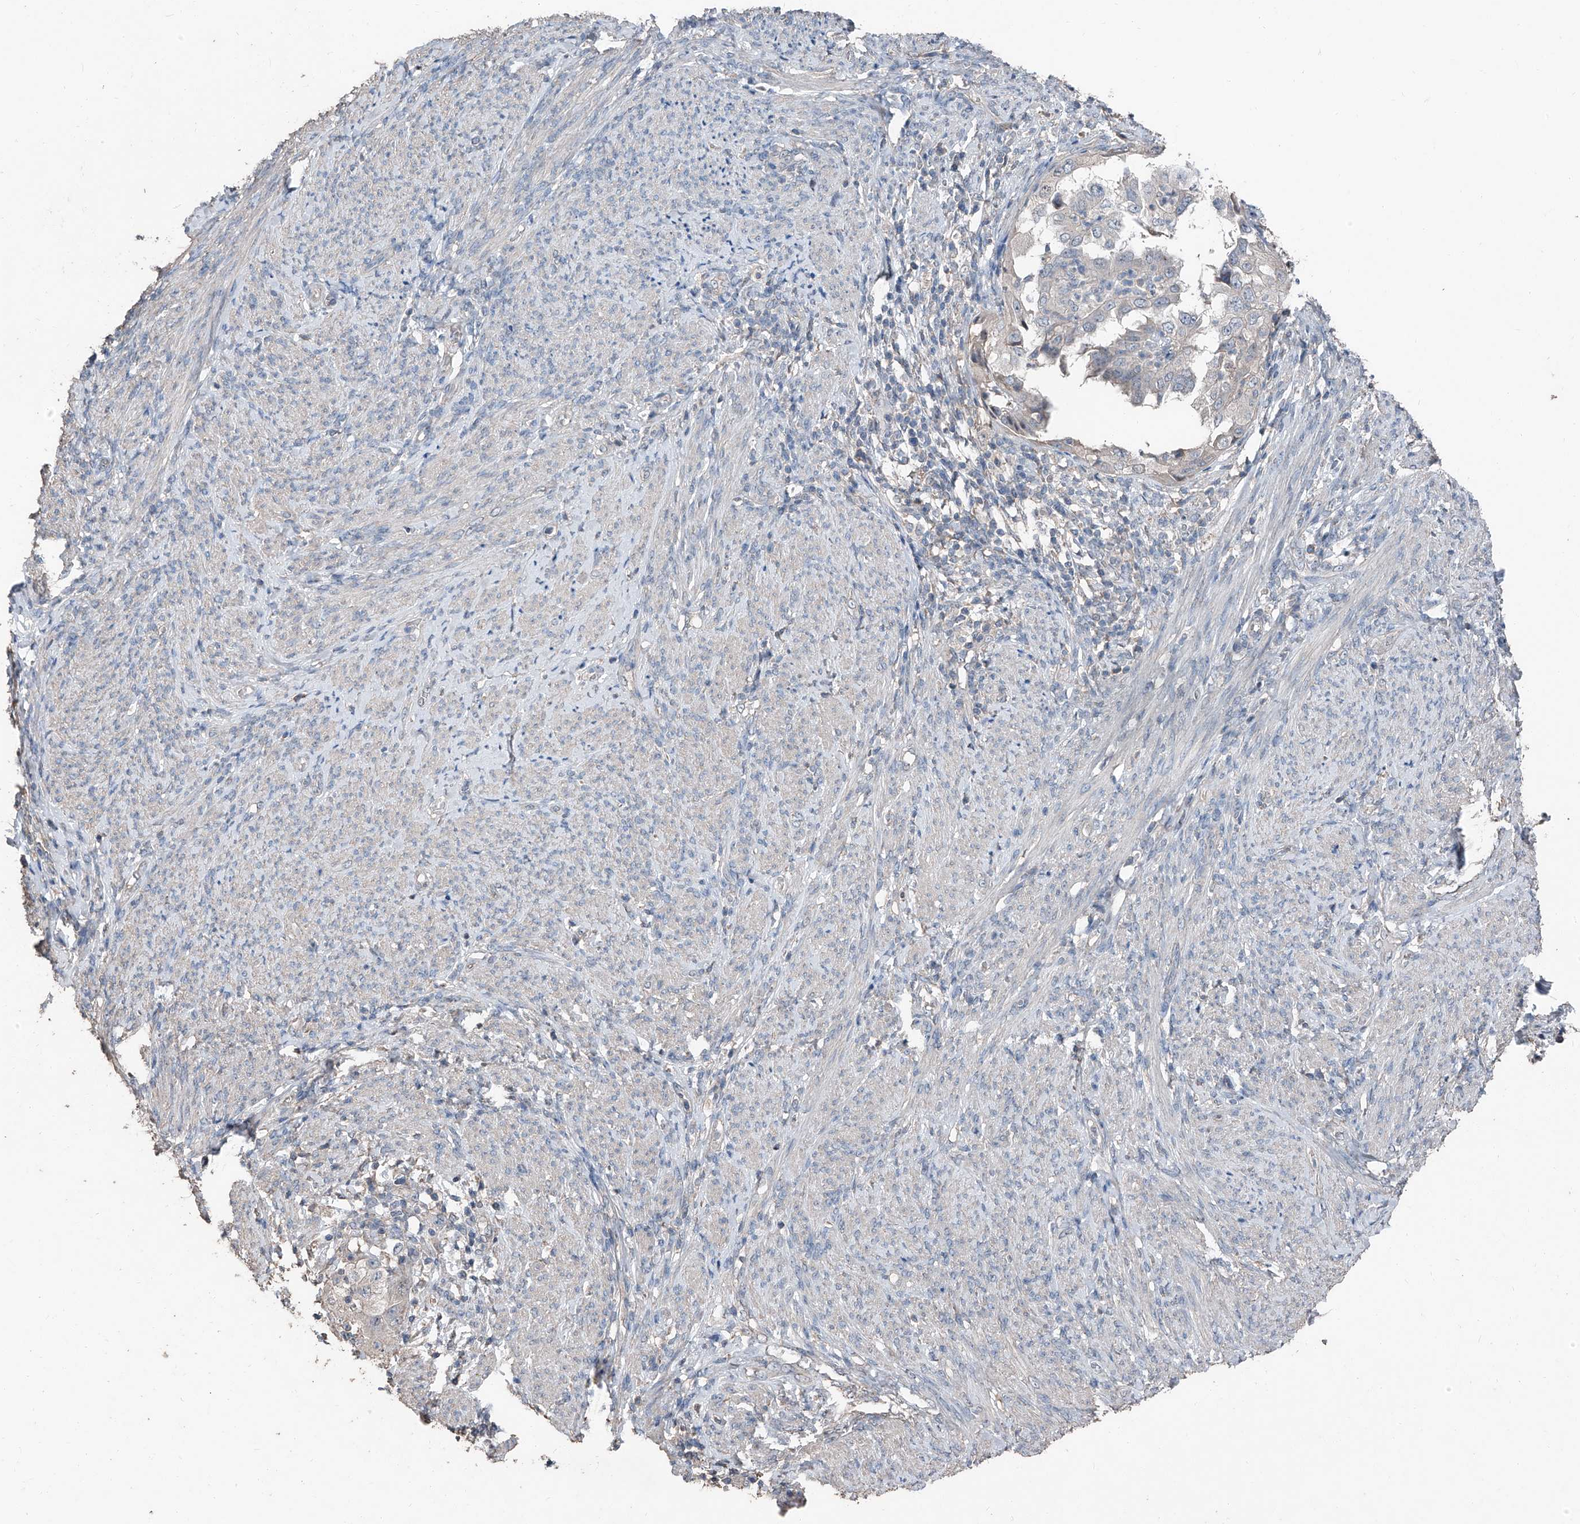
{"staining": {"intensity": "negative", "quantity": "none", "location": "none"}, "tissue": "endometrial cancer", "cell_type": "Tumor cells", "image_type": "cancer", "snomed": [{"axis": "morphology", "description": "Adenocarcinoma, NOS"}, {"axis": "topography", "description": "Endometrium"}], "caption": "This is an immunohistochemistry (IHC) image of adenocarcinoma (endometrial). There is no expression in tumor cells.", "gene": "MAMLD1", "patient": {"sex": "female", "age": 85}}